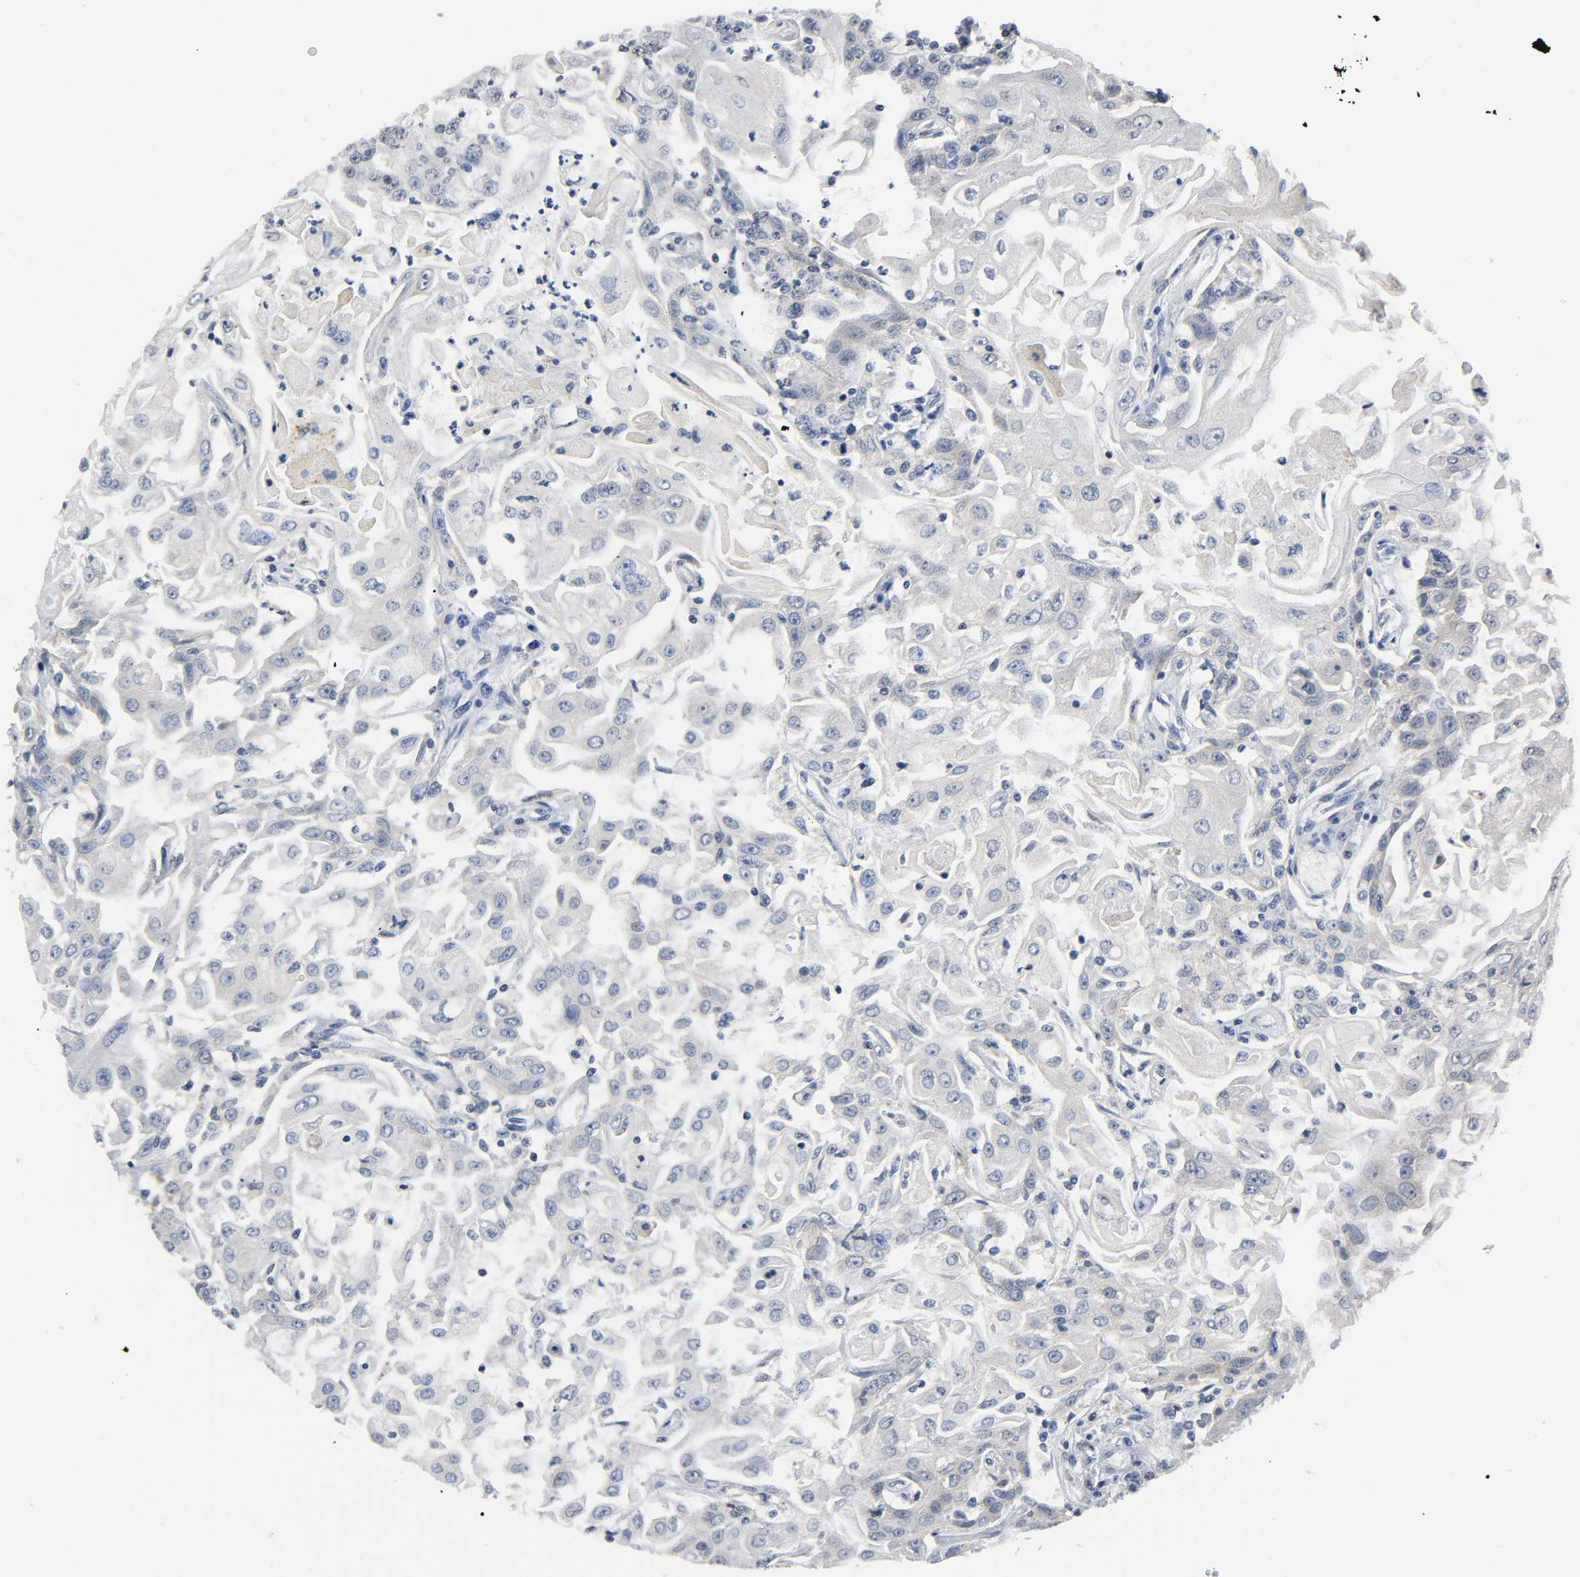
{"staining": {"intensity": "weak", "quantity": "25%-75%", "location": "cytoplasmic/membranous"}, "tissue": "head and neck cancer", "cell_type": "Tumor cells", "image_type": "cancer", "snomed": [{"axis": "morphology", "description": "Squamous cell carcinoma, NOS"}, {"axis": "topography", "description": "Oral tissue"}, {"axis": "topography", "description": "Head-Neck"}], "caption": "Head and neck cancer stained with a brown dye displays weak cytoplasmic/membranous positive staining in approximately 25%-75% of tumor cells.", "gene": "HDAC6", "patient": {"sex": "female", "age": 76}}